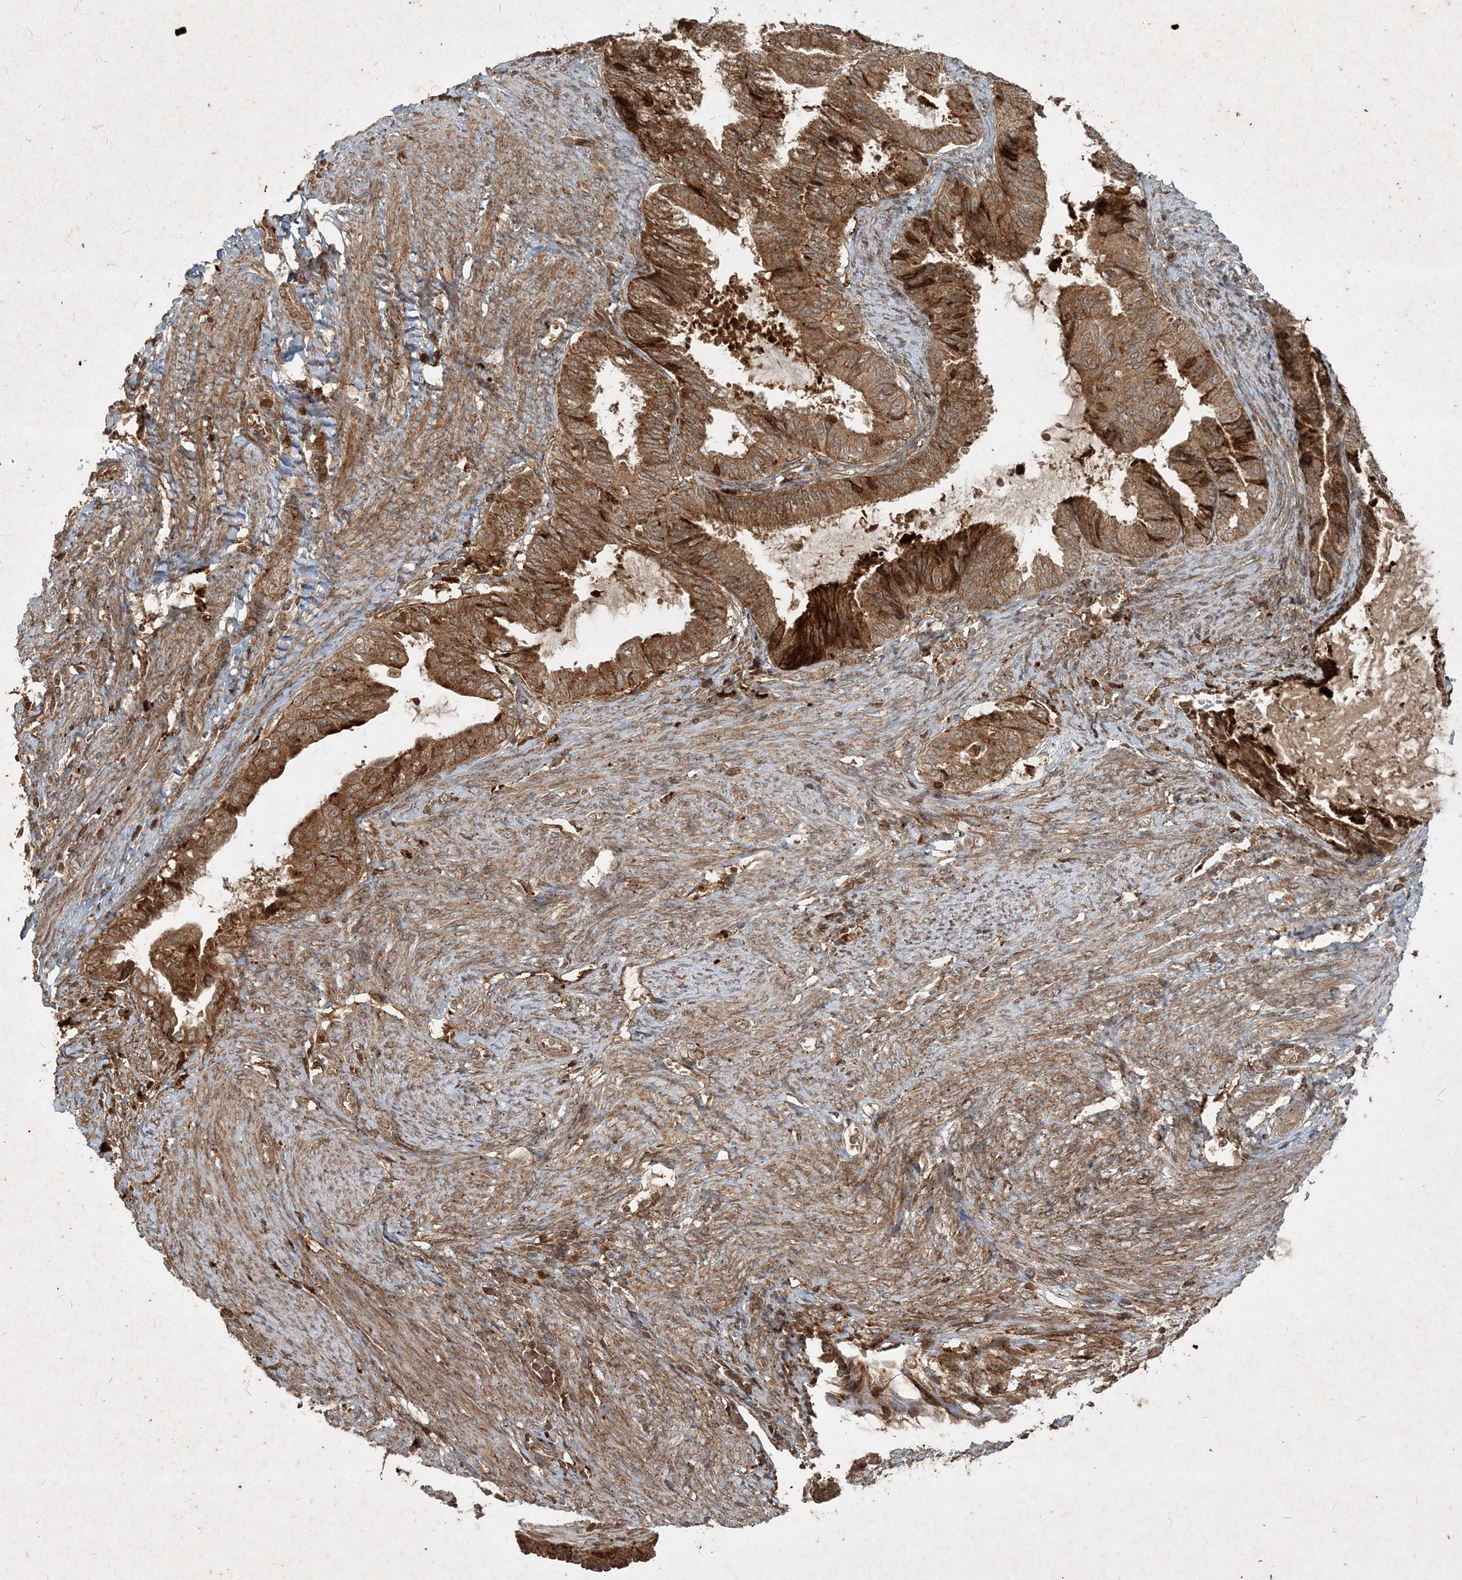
{"staining": {"intensity": "strong", "quantity": ">75%", "location": "cytoplasmic/membranous"}, "tissue": "endometrial cancer", "cell_type": "Tumor cells", "image_type": "cancer", "snomed": [{"axis": "morphology", "description": "Adenocarcinoma, NOS"}, {"axis": "topography", "description": "Endometrium"}], "caption": "Human endometrial adenocarcinoma stained for a protein (brown) displays strong cytoplasmic/membranous positive staining in about >75% of tumor cells.", "gene": "NARS1", "patient": {"sex": "female", "age": 86}}